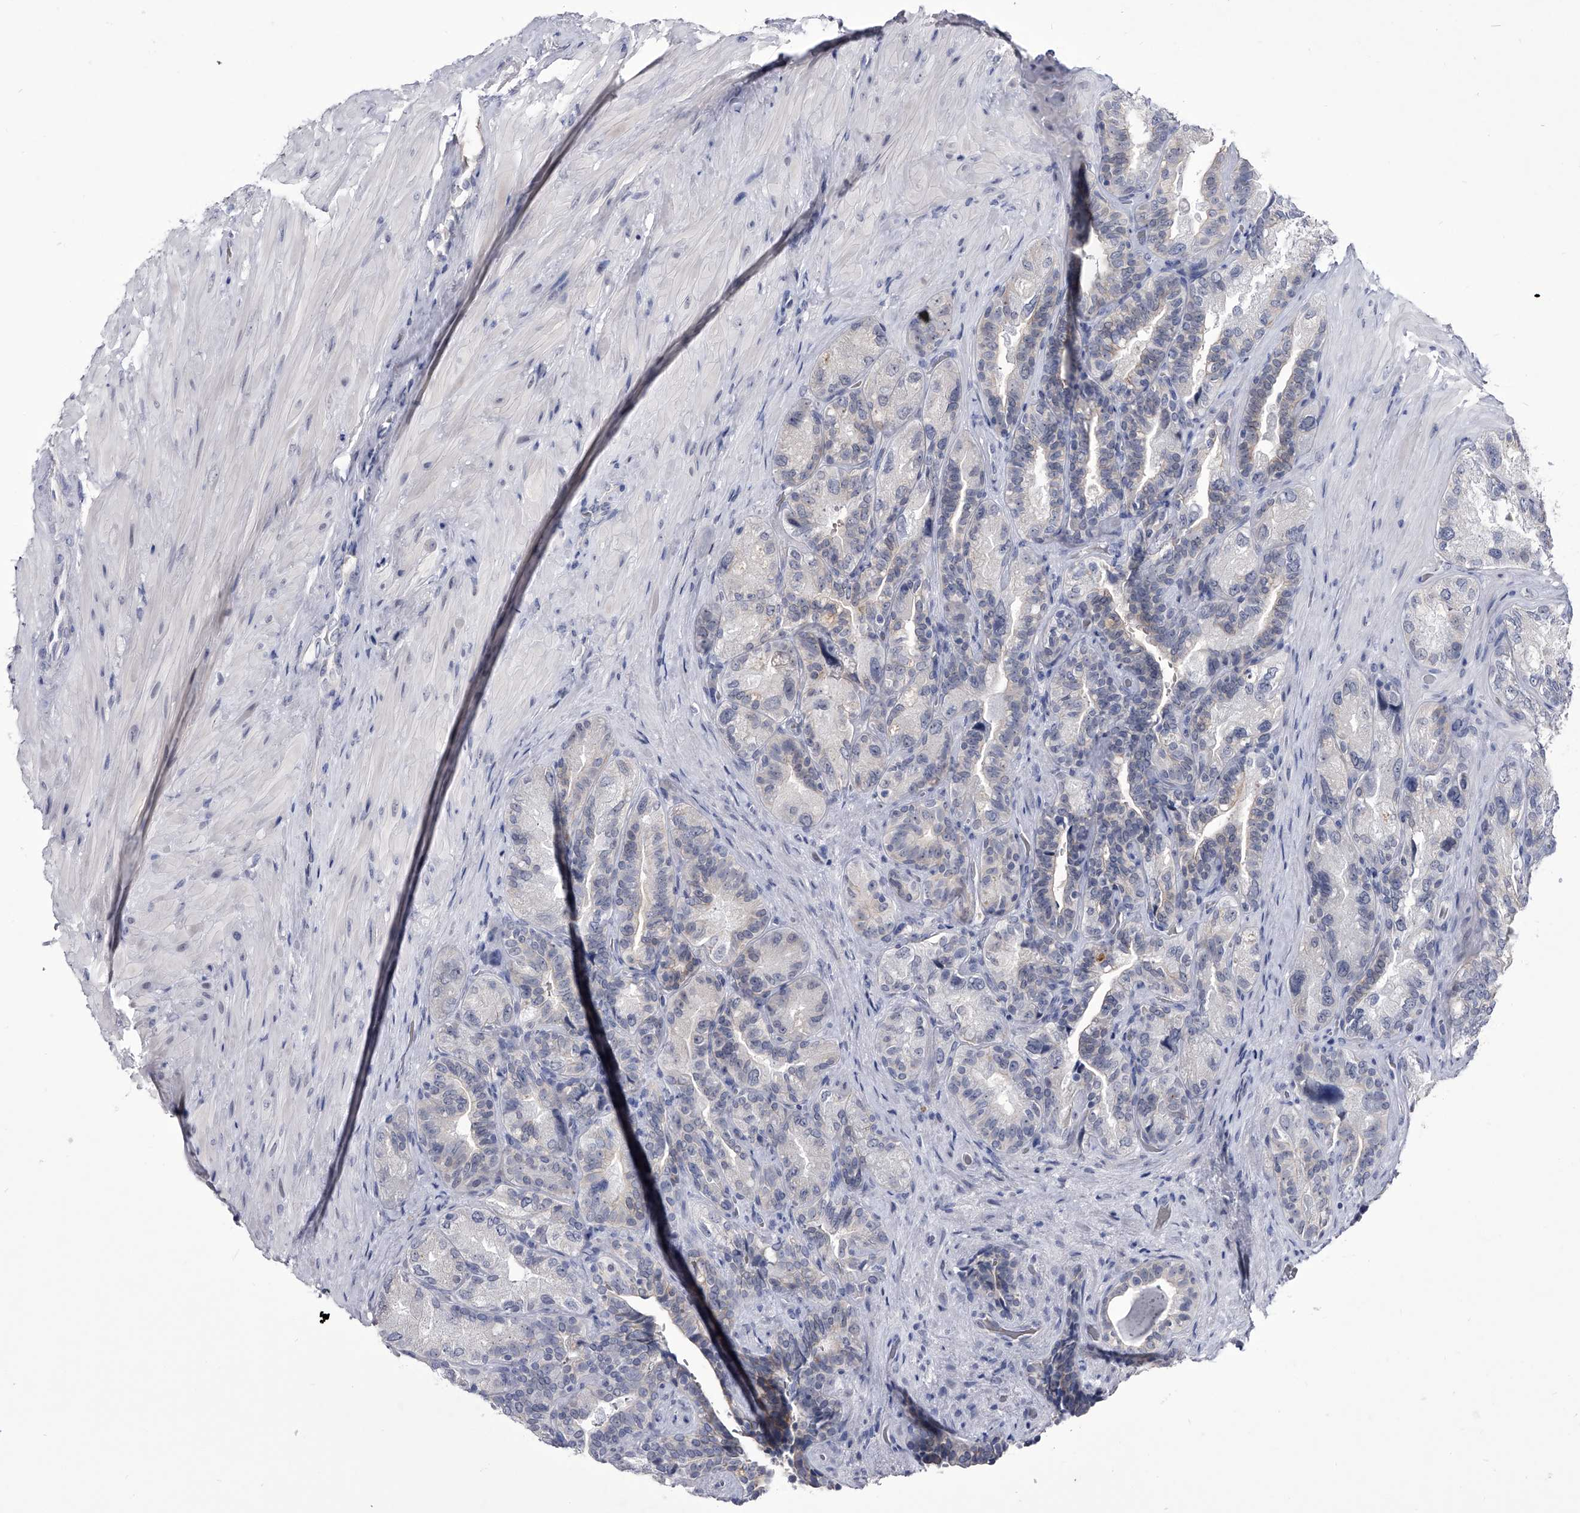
{"staining": {"intensity": "negative", "quantity": "none", "location": "none"}, "tissue": "seminal vesicle", "cell_type": "Glandular cells", "image_type": "normal", "snomed": [{"axis": "morphology", "description": "Normal tissue, NOS"}, {"axis": "topography", "description": "Prostate"}, {"axis": "topography", "description": "Seminal veicle"}], "caption": "This is a micrograph of immunohistochemistry (IHC) staining of benign seminal vesicle, which shows no staining in glandular cells. The staining was performed using DAB to visualize the protein expression in brown, while the nuclei were stained in blue with hematoxylin (Magnification: 20x).", "gene": "CRISP2", "patient": {"sex": "male", "age": 67}}